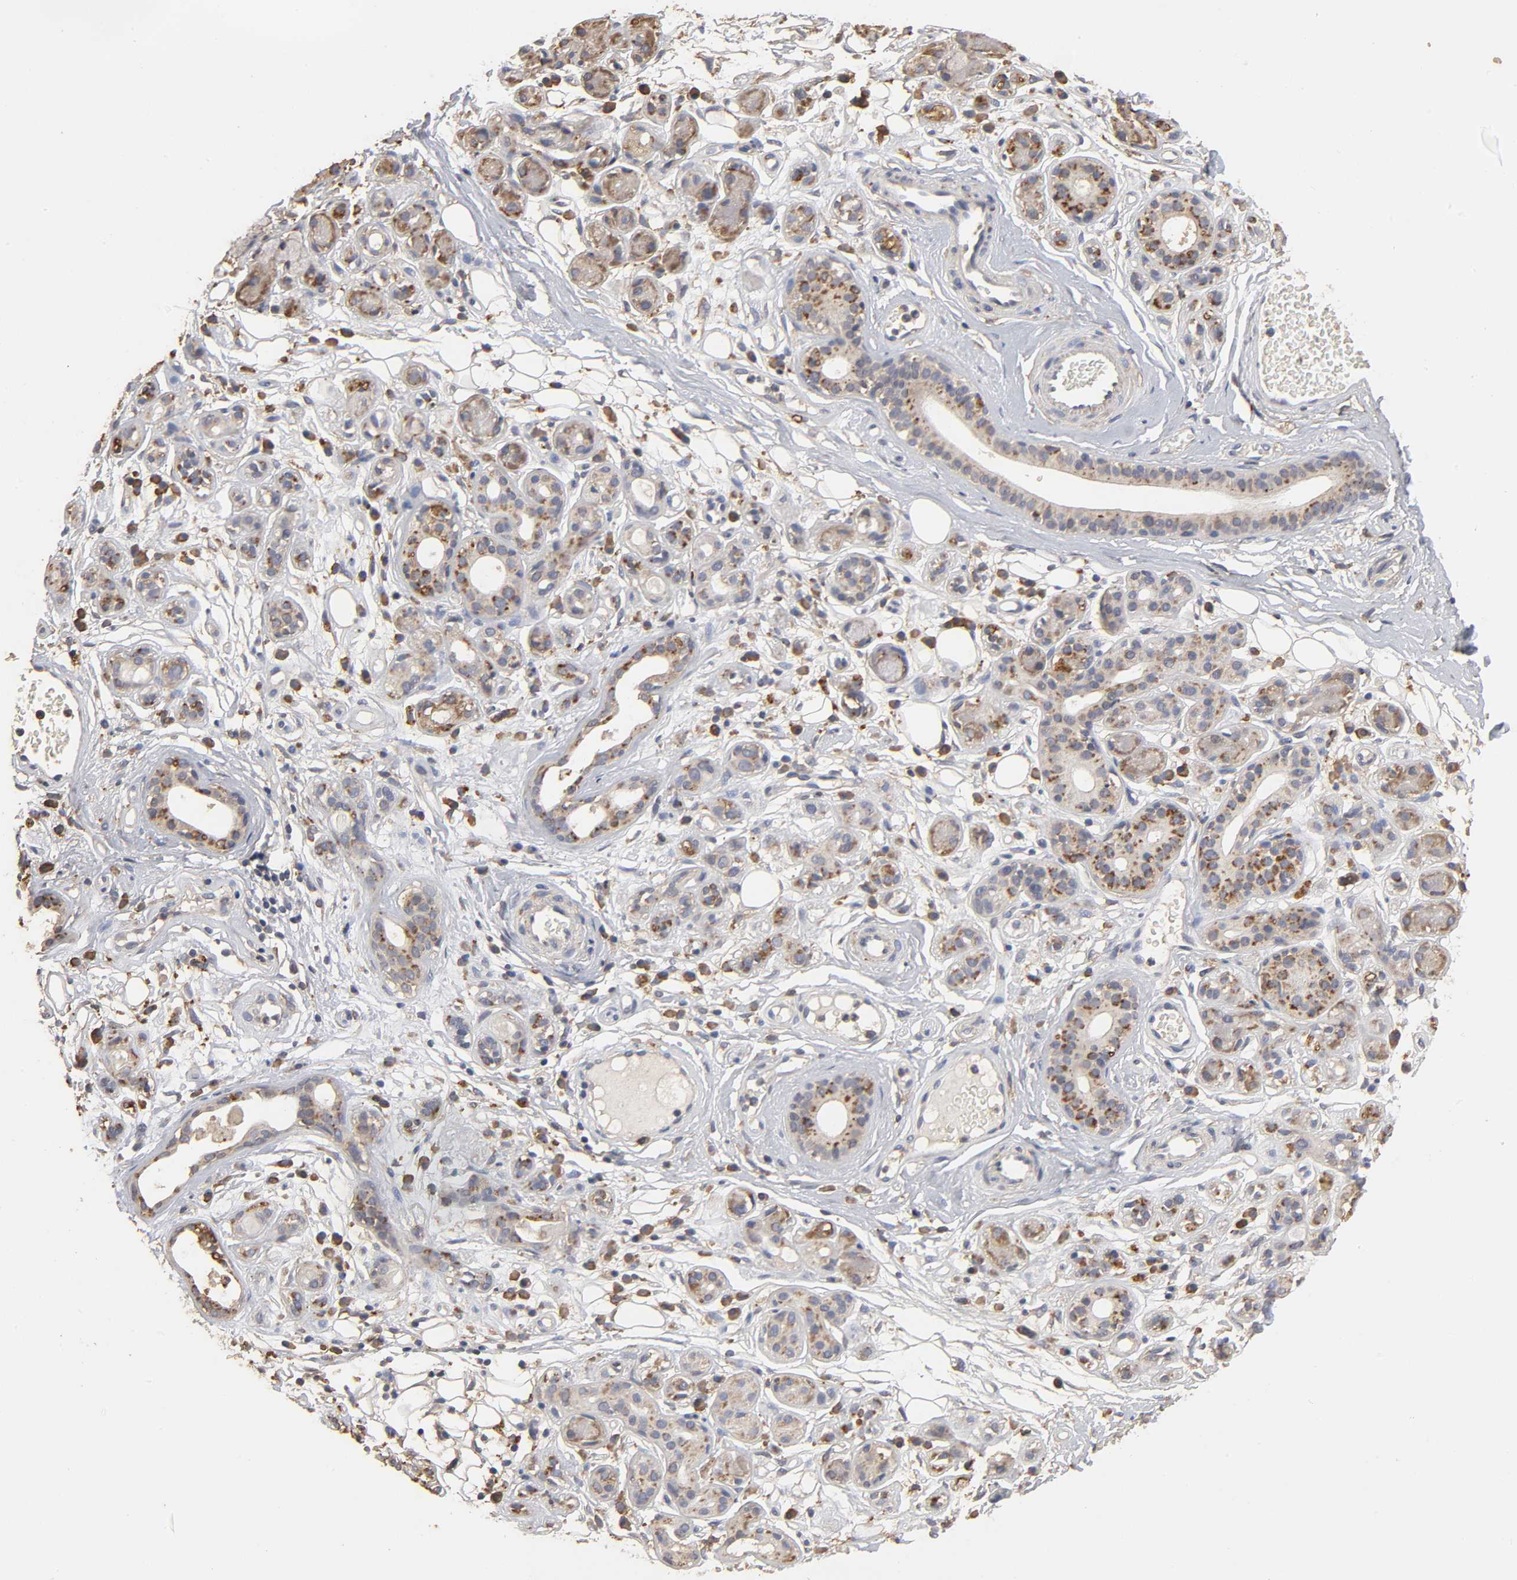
{"staining": {"intensity": "moderate", "quantity": ">75%", "location": "cytoplasmic/membranous"}, "tissue": "salivary gland", "cell_type": "Glandular cells", "image_type": "normal", "snomed": [{"axis": "morphology", "description": "Normal tissue, NOS"}, {"axis": "topography", "description": "Salivary gland"}], "caption": "A brown stain highlights moderate cytoplasmic/membranous expression of a protein in glandular cells of unremarkable human salivary gland. The protein of interest is stained brown, and the nuclei are stained in blue (DAB IHC with brightfield microscopy, high magnification).", "gene": "EIF4G2", "patient": {"sex": "male", "age": 54}}